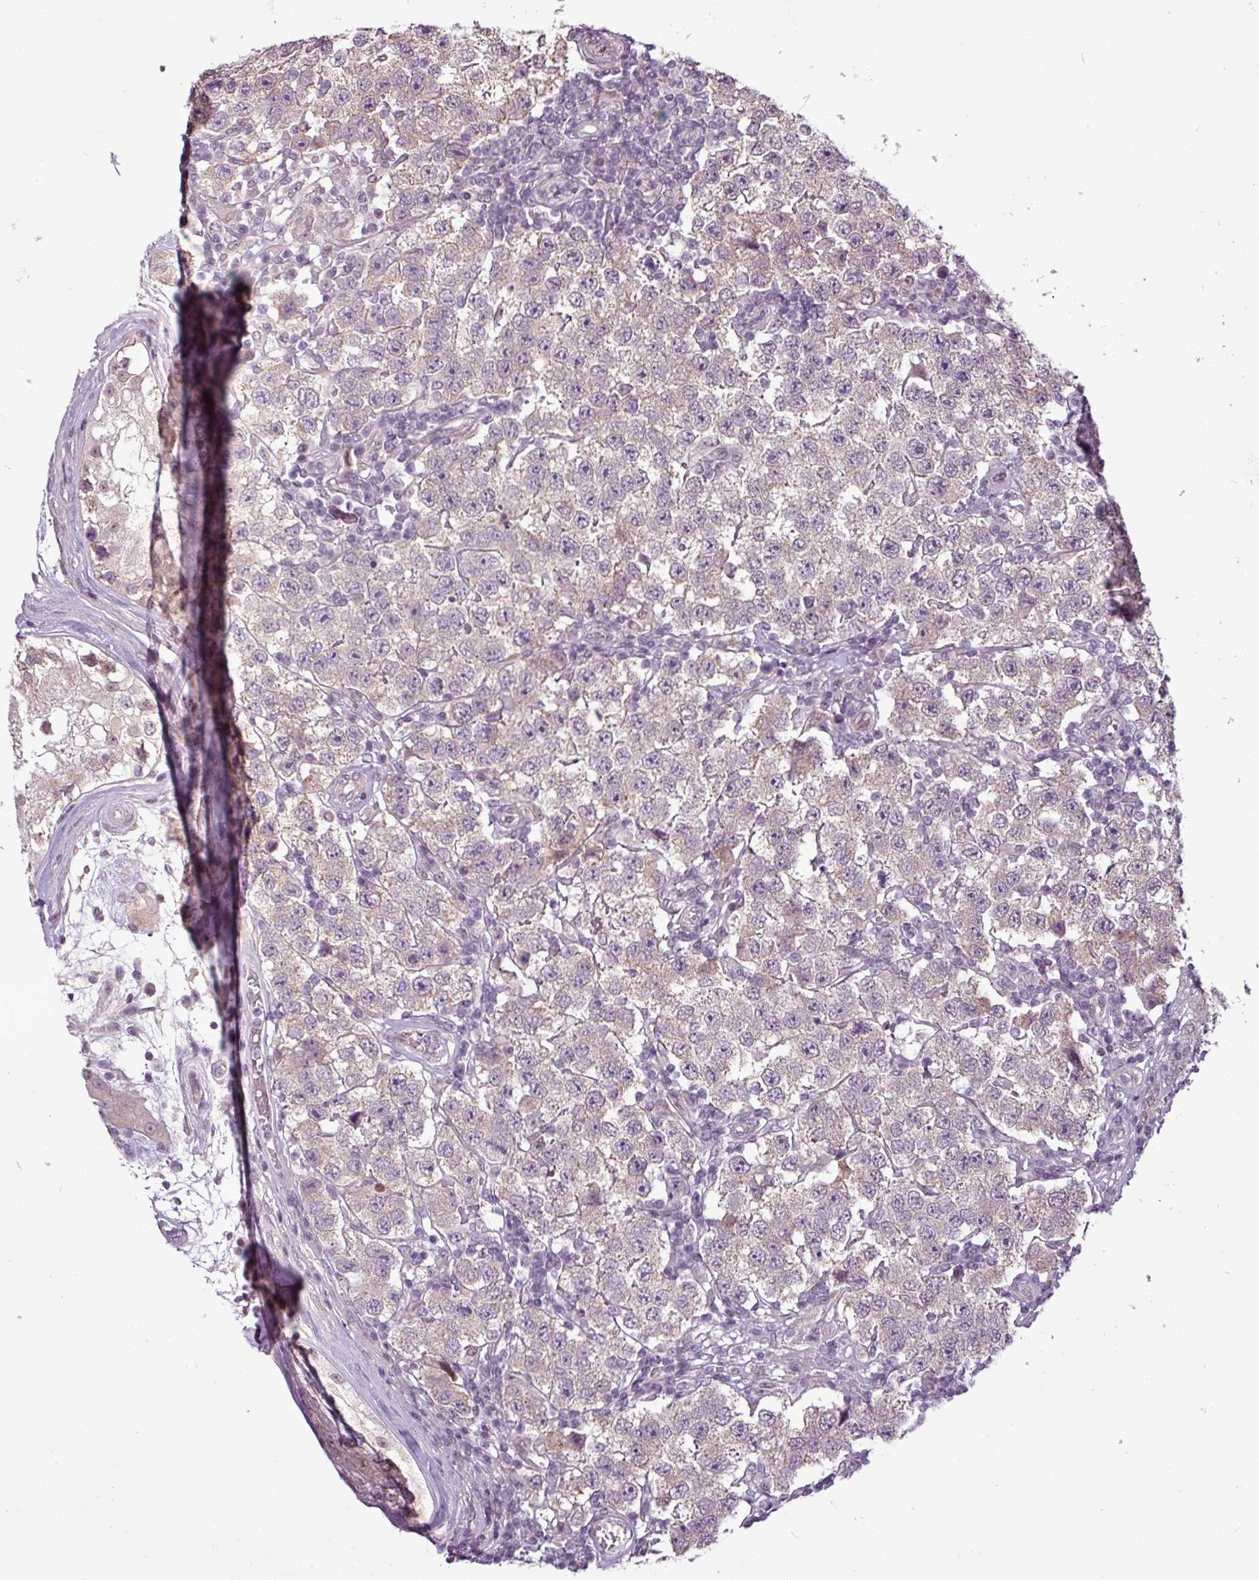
{"staining": {"intensity": "negative", "quantity": "none", "location": "none"}, "tissue": "testis cancer", "cell_type": "Tumor cells", "image_type": "cancer", "snomed": [{"axis": "morphology", "description": "Seminoma, NOS"}, {"axis": "topography", "description": "Testis"}], "caption": "Immunohistochemistry (IHC) photomicrograph of human testis seminoma stained for a protein (brown), which demonstrates no staining in tumor cells.", "gene": "GPT2", "patient": {"sex": "male", "age": 34}}